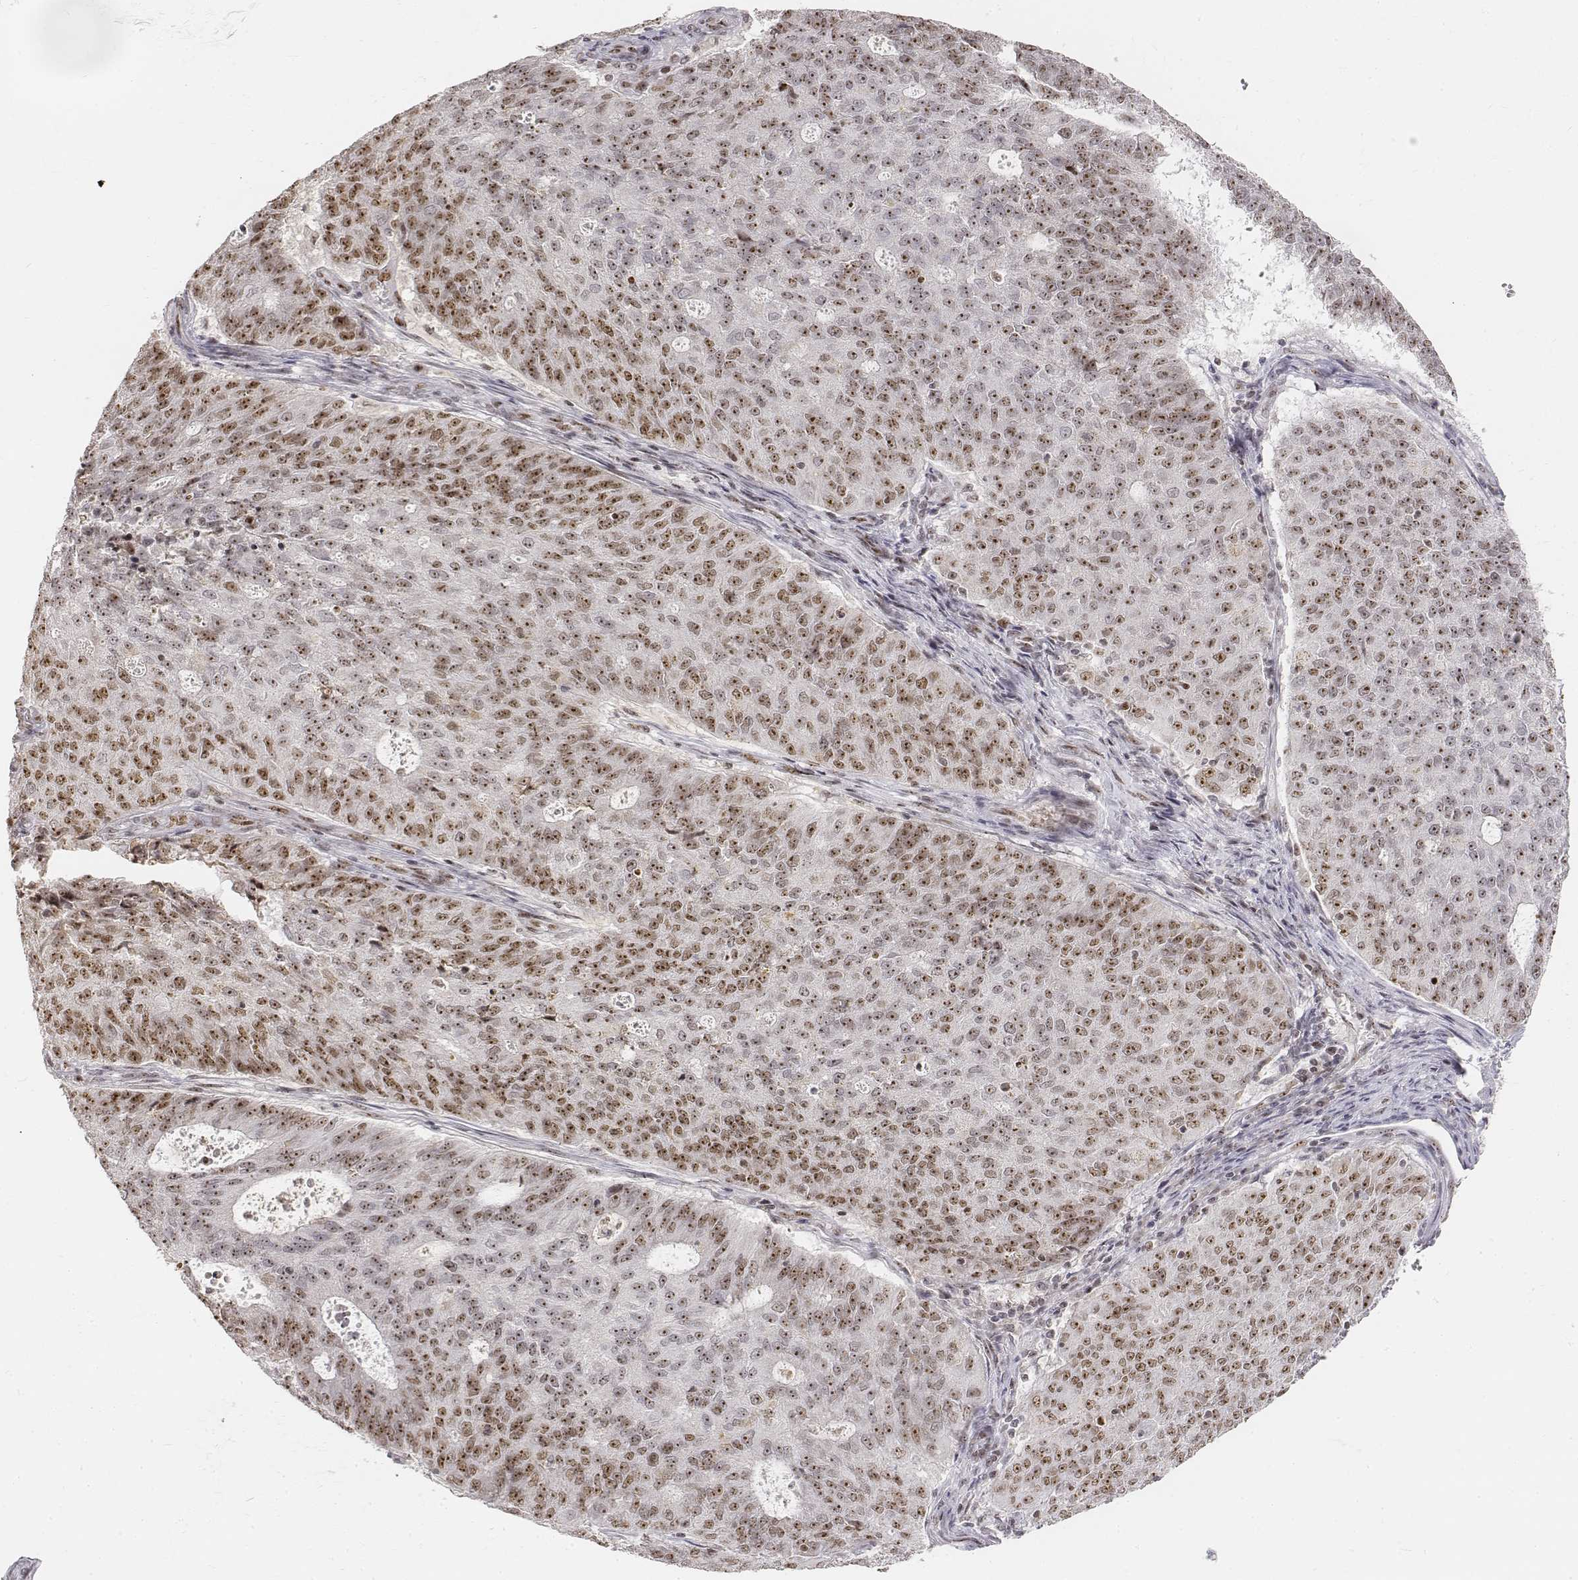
{"staining": {"intensity": "weak", "quantity": ">75%", "location": "nuclear"}, "tissue": "endometrial cancer", "cell_type": "Tumor cells", "image_type": "cancer", "snomed": [{"axis": "morphology", "description": "Adenocarcinoma, NOS"}, {"axis": "topography", "description": "Endometrium"}], "caption": "DAB (3,3'-diaminobenzidine) immunohistochemical staining of human endometrial adenocarcinoma reveals weak nuclear protein staining in approximately >75% of tumor cells.", "gene": "PHF6", "patient": {"sex": "female", "age": 82}}